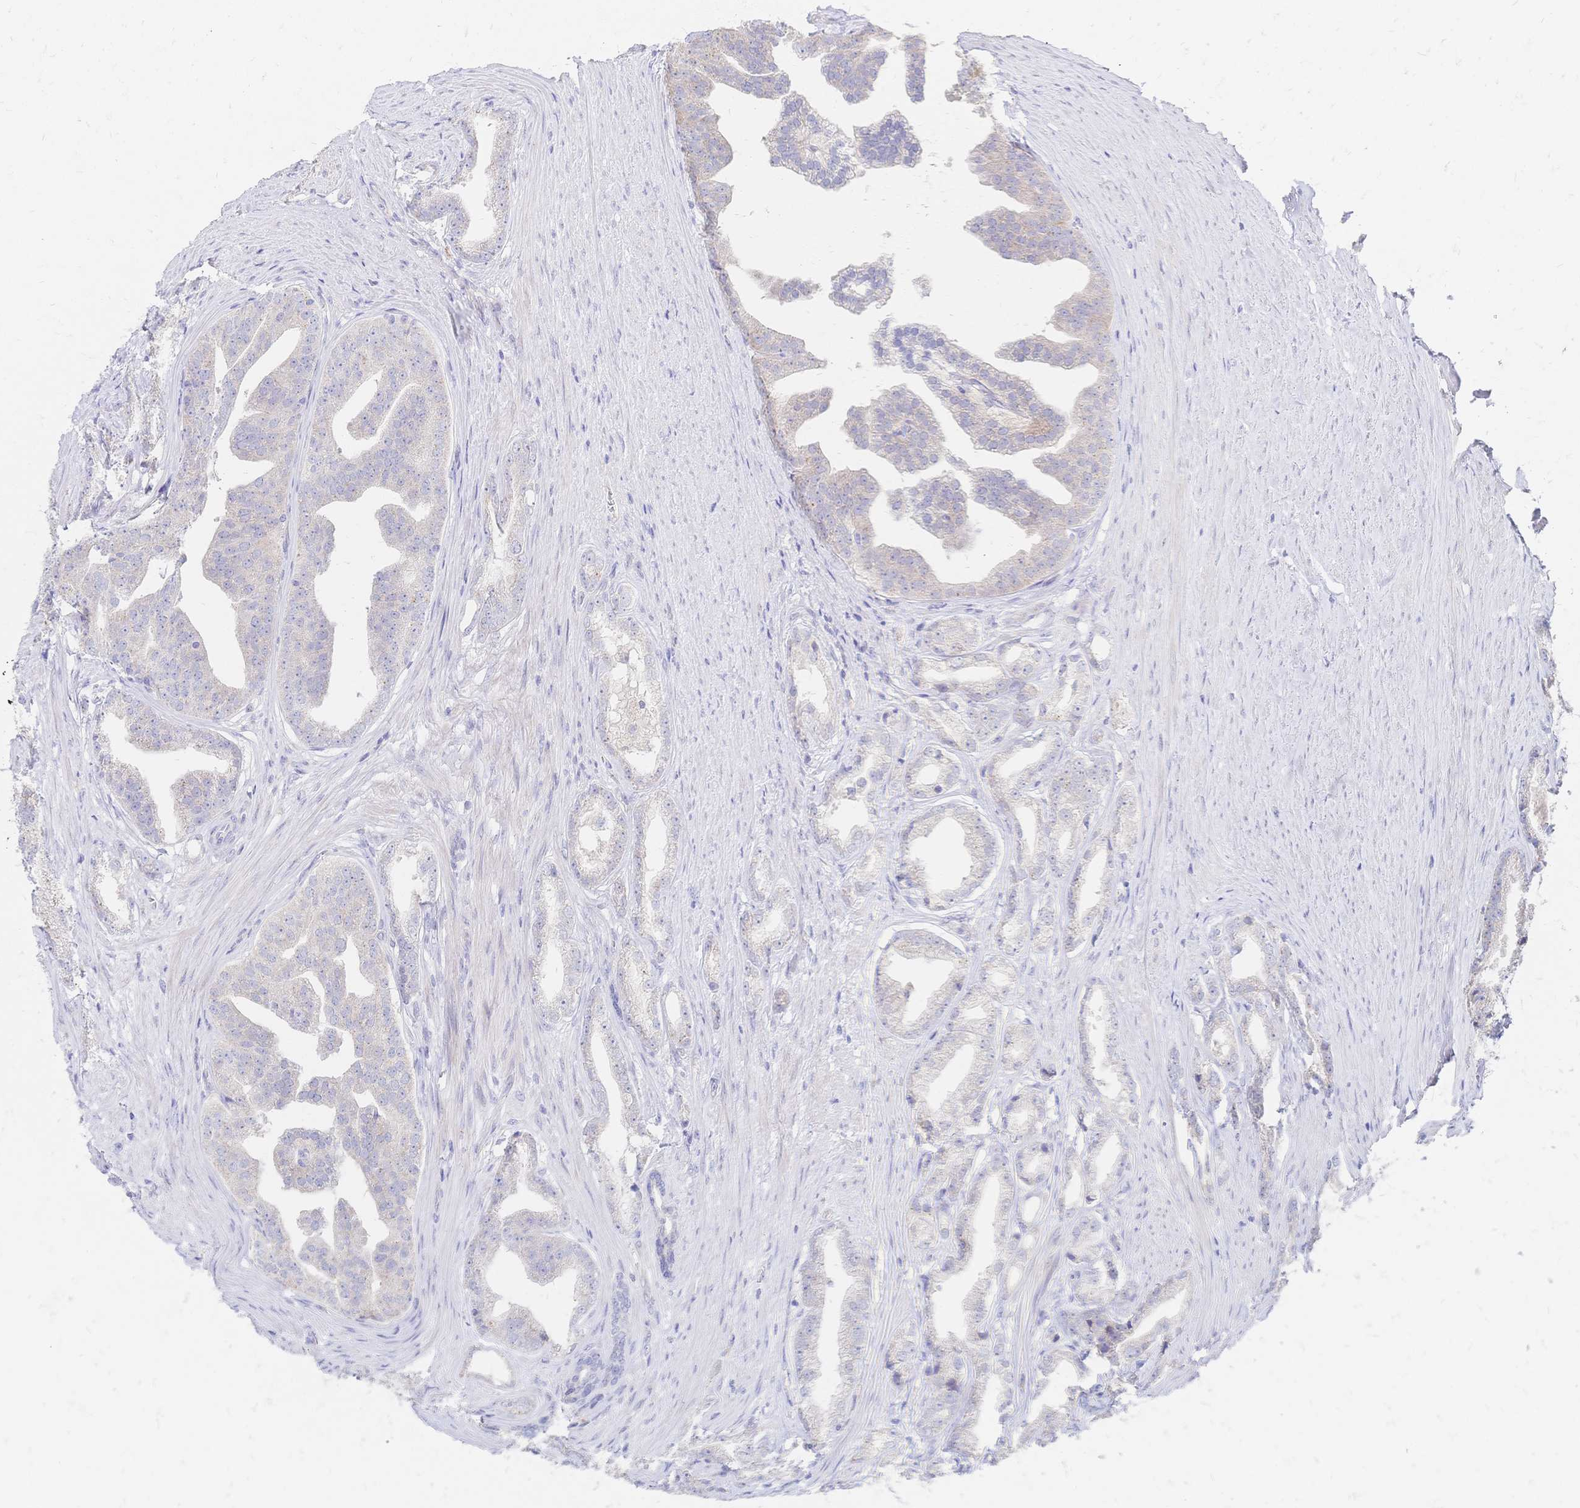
{"staining": {"intensity": "weak", "quantity": "<25%", "location": "cytoplasmic/membranous"}, "tissue": "prostate cancer", "cell_type": "Tumor cells", "image_type": "cancer", "snomed": [{"axis": "morphology", "description": "Adenocarcinoma, Low grade"}, {"axis": "topography", "description": "Prostate"}], "caption": "High magnification brightfield microscopy of prostate cancer stained with DAB (brown) and counterstained with hematoxylin (blue): tumor cells show no significant positivity.", "gene": "VWC2L", "patient": {"sex": "male", "age": 65}}